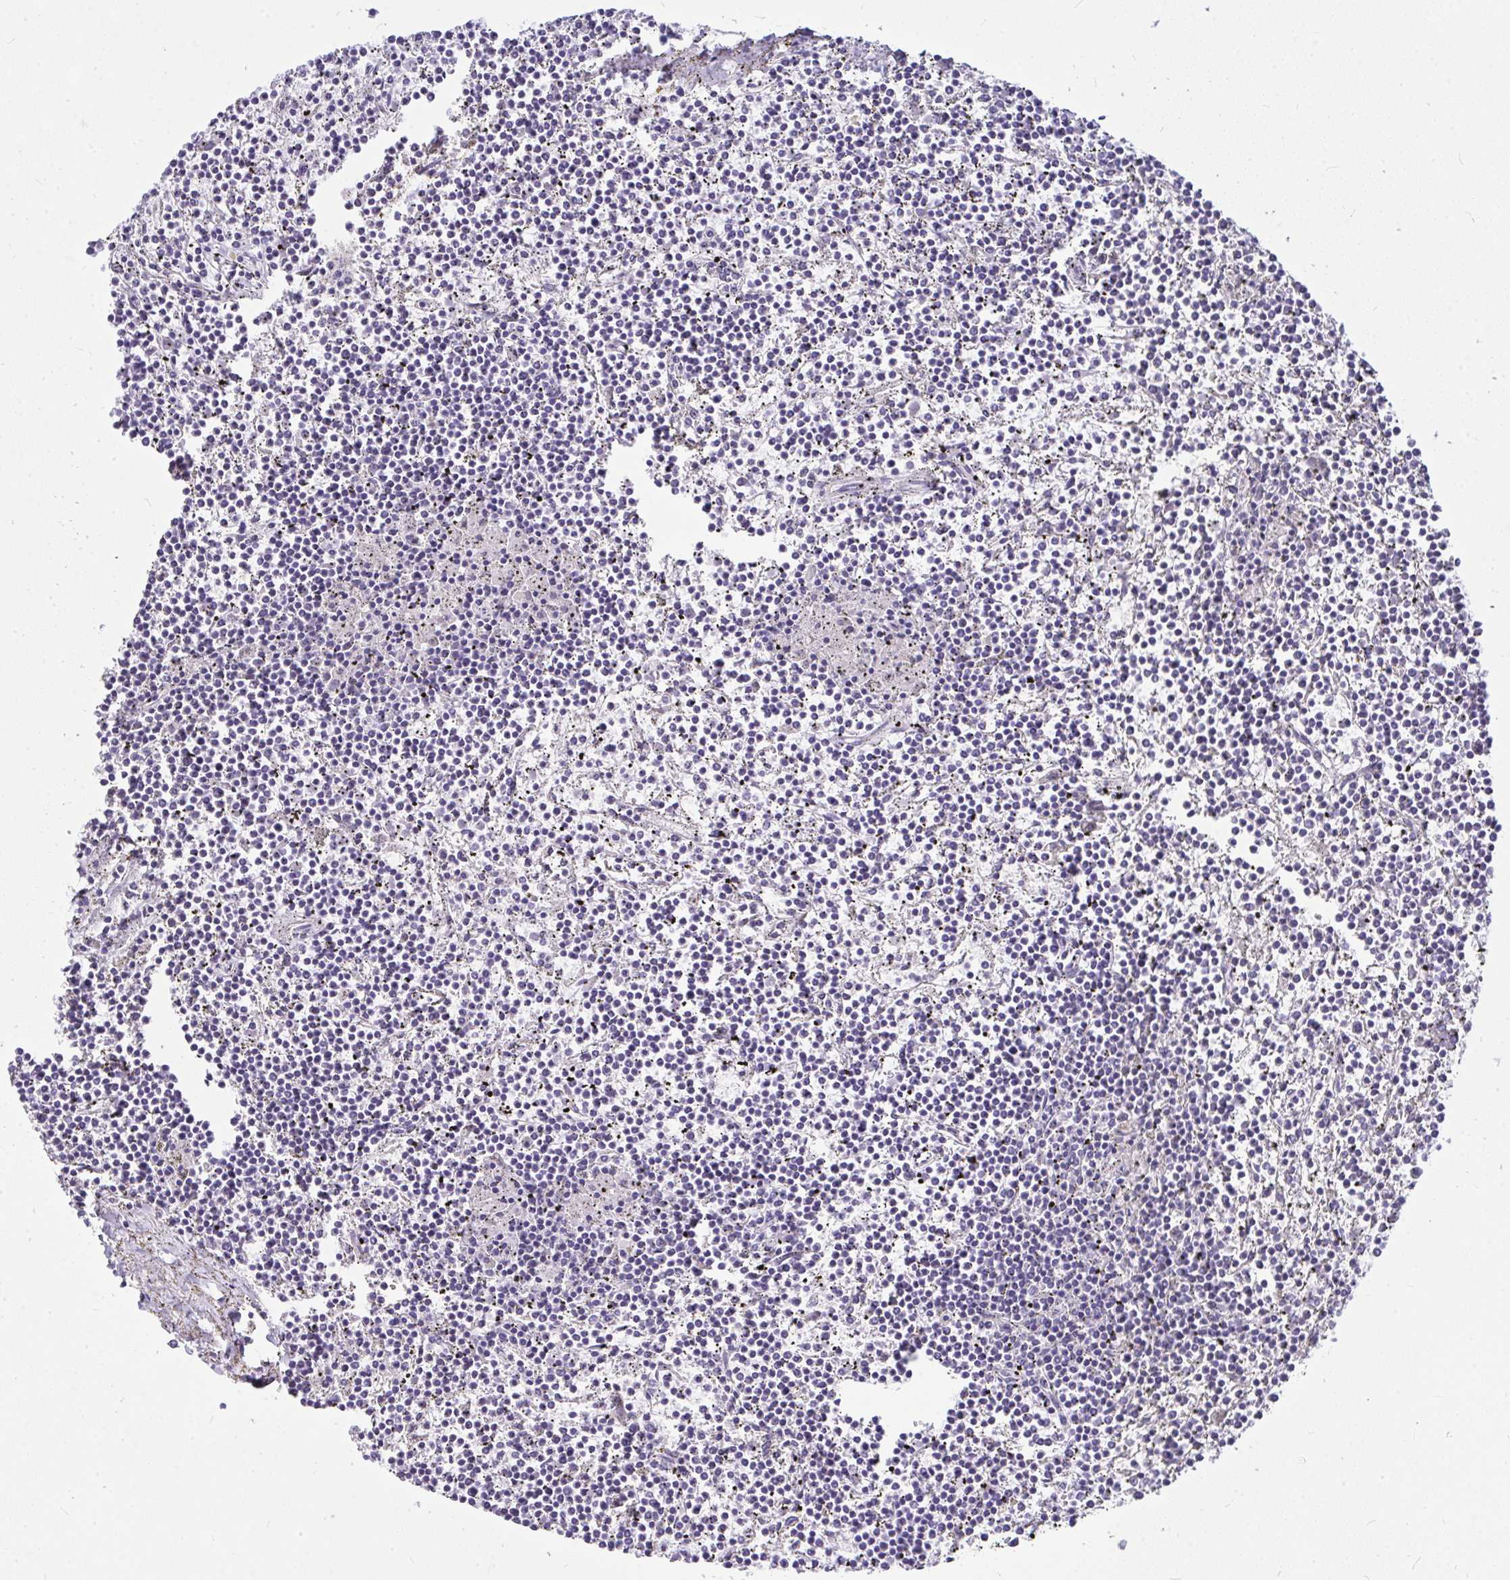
{"staining": {"intensity": "negative", "quantity": "none", "location": "none"}, "tissue": "lymphoma", "cell_type": "Tumor cells", "image_type": "cancer", "snomed": [{"axis": "morphology", "description": "Malignant lymphoma, non-Hodgkin's type, Low grade"}, {"axis": "topography", "description": "Spleen"}], "caption": "The immunohistochemistry (IHC) micrograph has no significant staining in tumor cells of low-grade malignant lymphoma, non-Hodgkin's type tissue. The staining is performed using DAB (3,3'-diaminobenzidine) brown chromogen with nuclei counter-stained in using hematoxylin.", "gene": "NFXL1", "patient": {"sex": "female", "age": 19}}